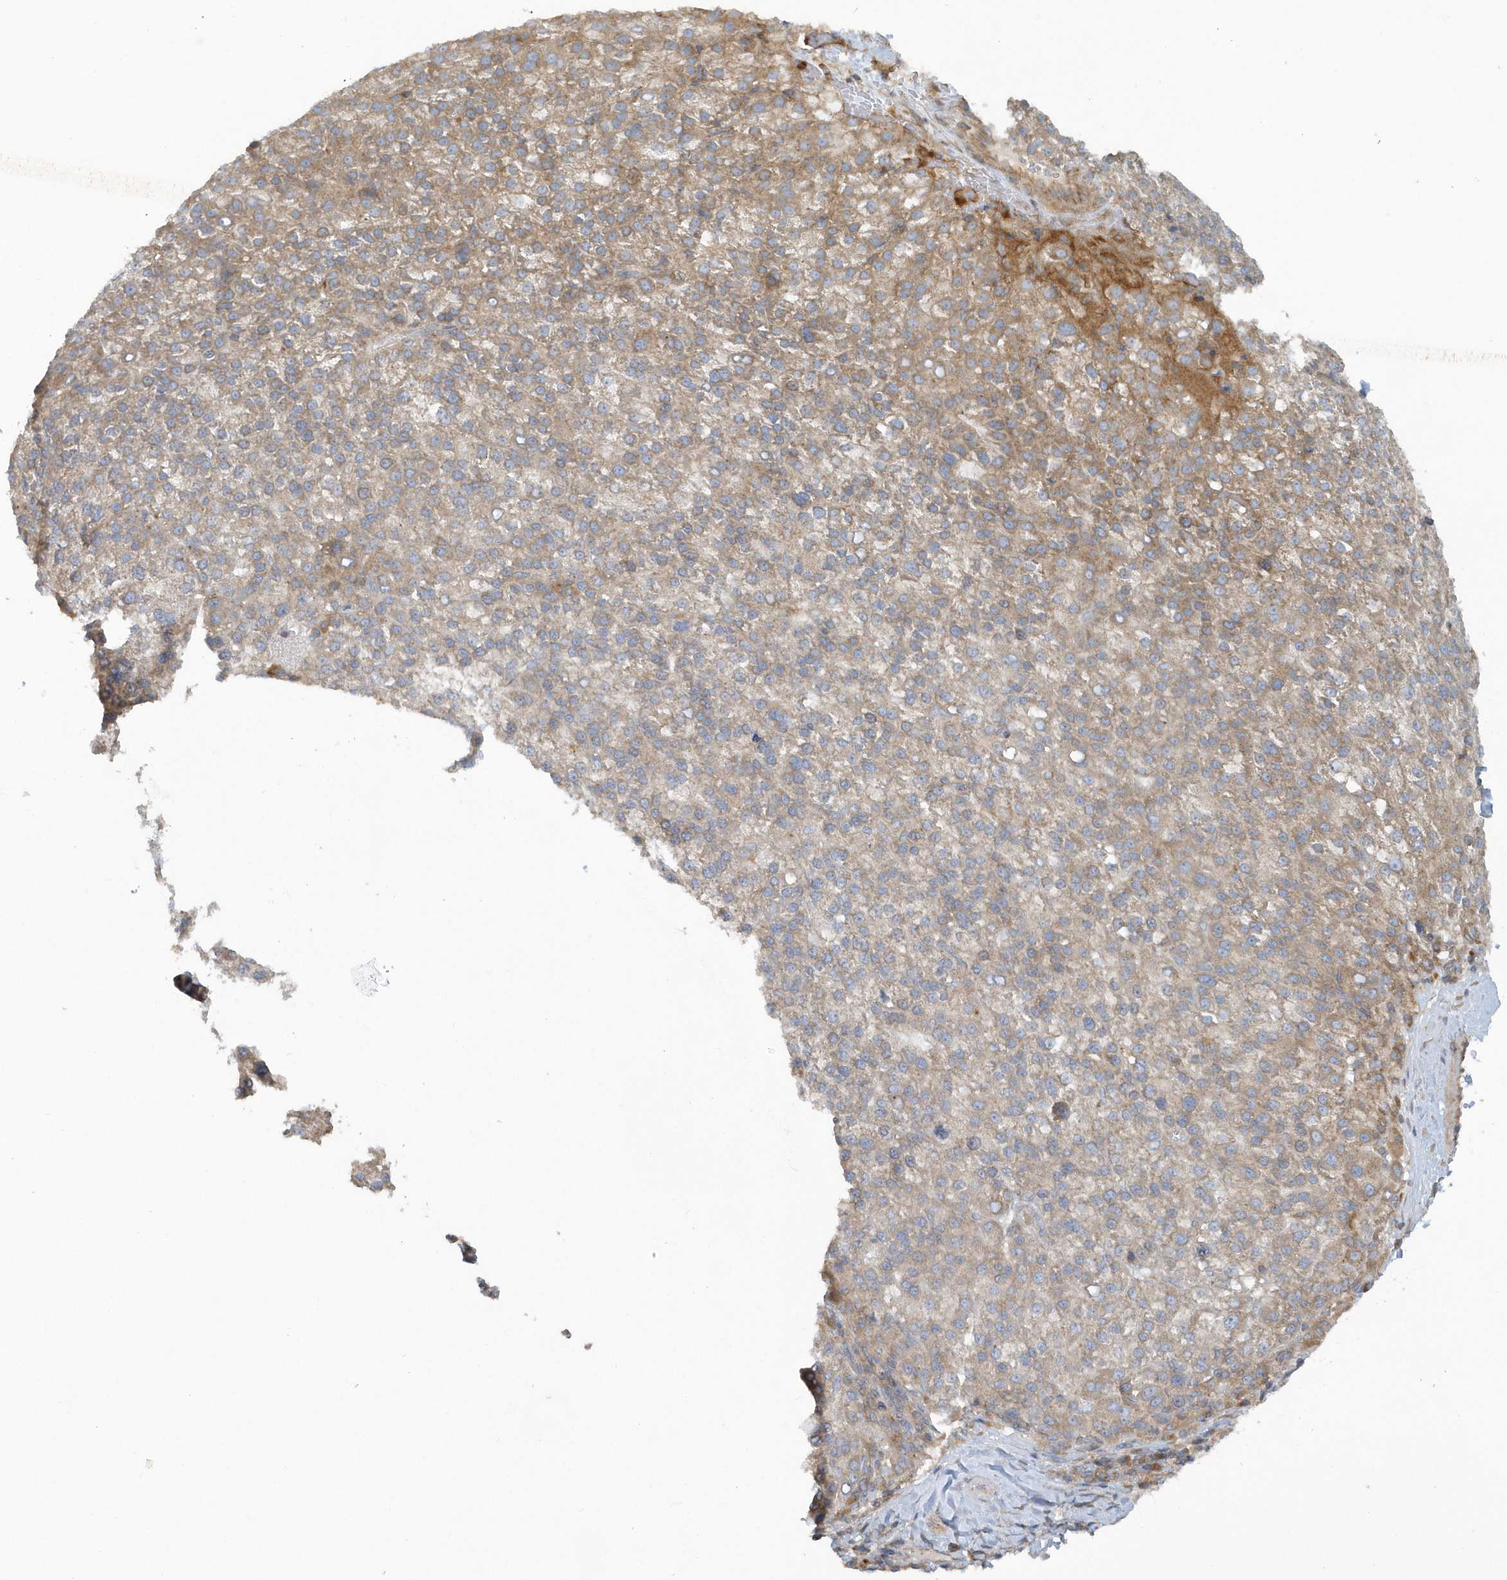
{"staining": {"intensity": "weak", "quantity": "25%-75%", "location": "cytoplasmic/membranous"}, "tissue": "liver cancer", "cell_type": "Tumor cells", "image_type": "cancer", "snomed": [{"axis": "morphology", "description": "Carcinoma, Hepatocellular, NOS"}, {"axis": "topography", "description": "Liver"}], "caption": "A high-resolution histopathology image shows immunohistochemistry staining of liver cancer (hepatocellular carcinoma), which shows weak cytoplasmic/membranous staining in approximately 25%-75% of tumor cells.", "gene": "CNOT10", "patient": {"sex": "female", "age": 58}}